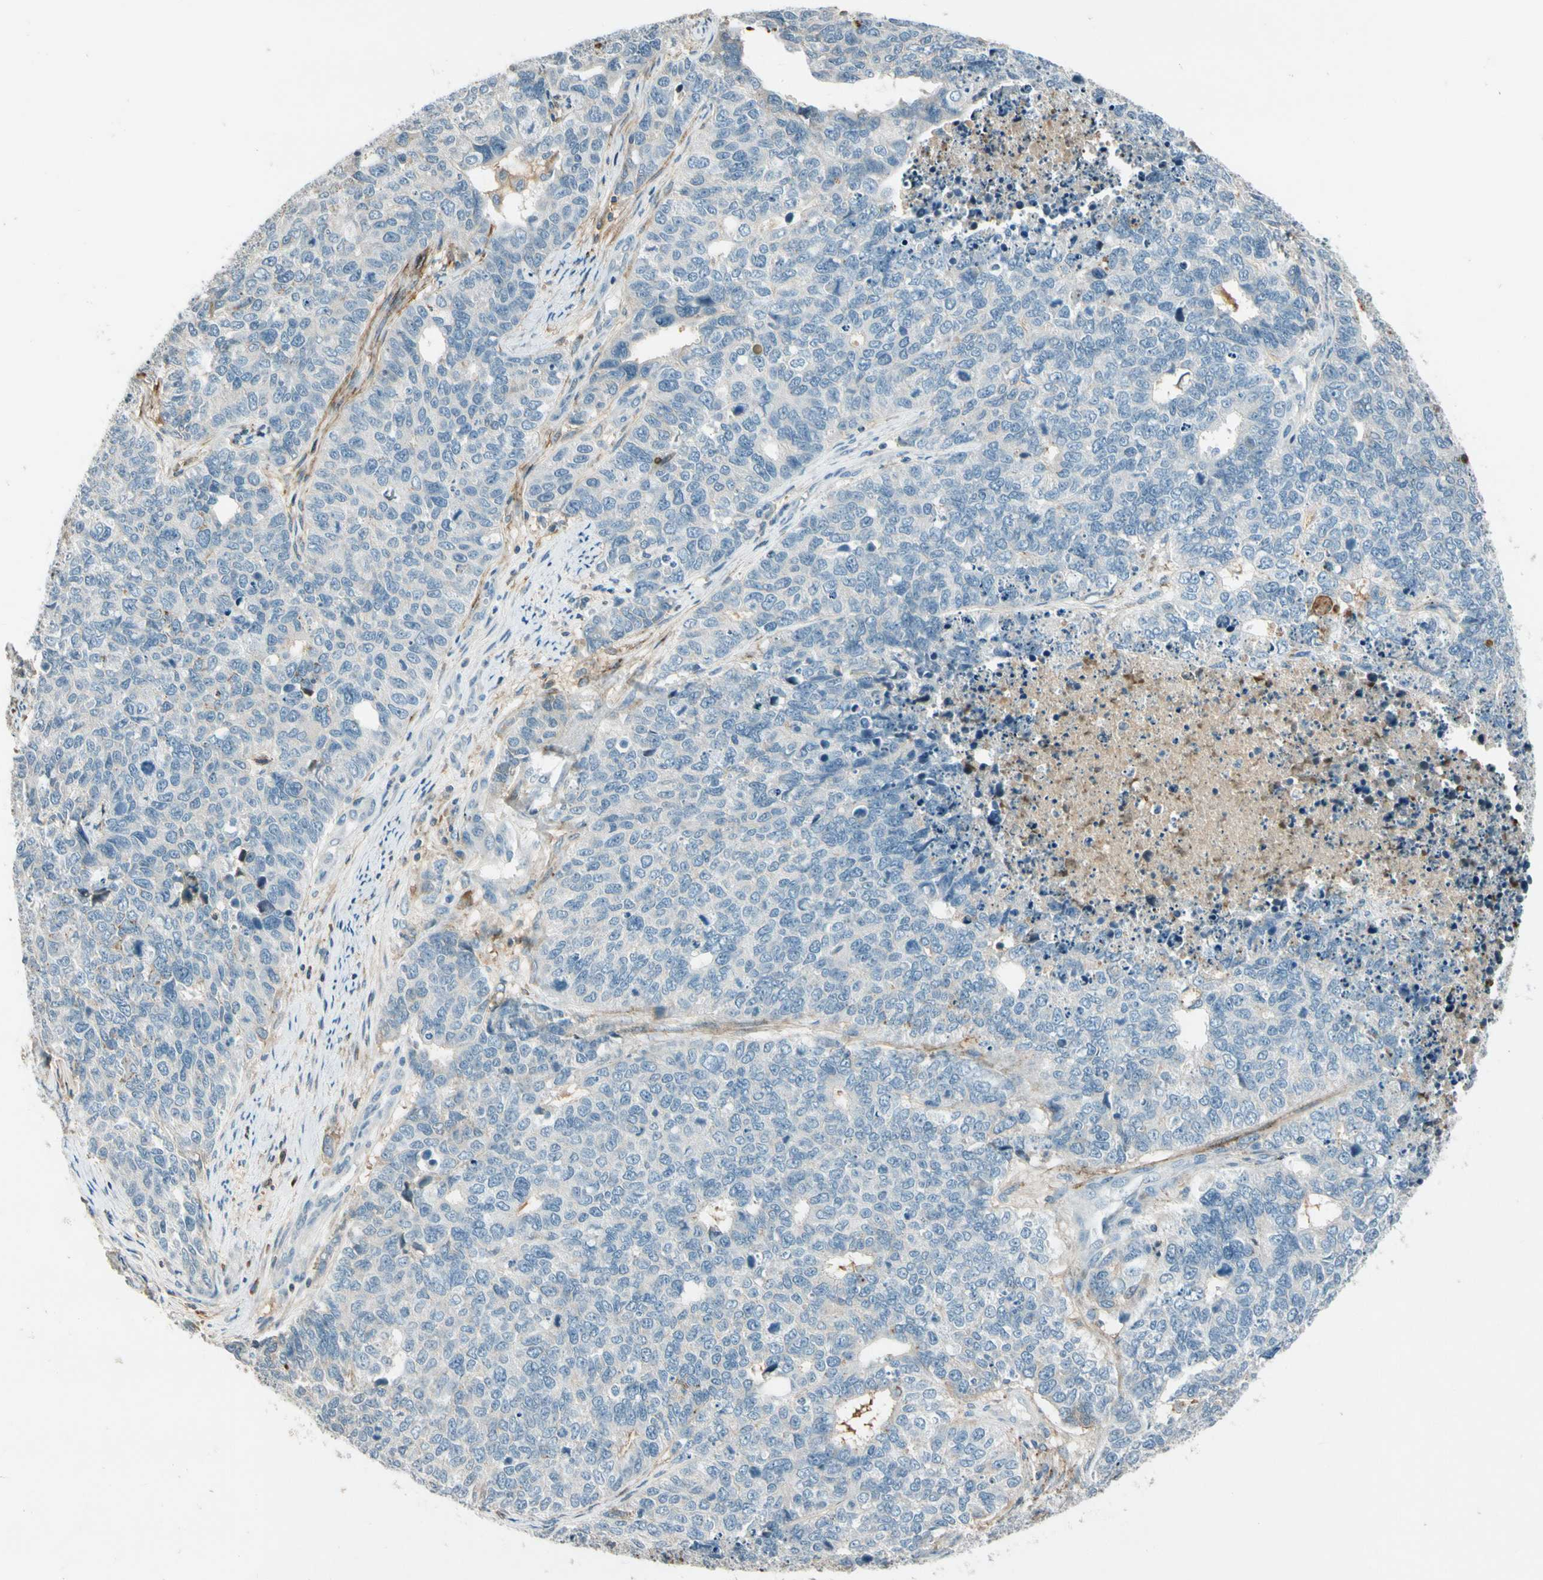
{"staining": {"intensity": "negative", "quantity": "none", "location": "none"}, "tissue": "cervical cancer", "cell_type": "Tumor cells", "image_type": "cancer", "snomed": [{"axis": "morphology", "description": "Squamous cell carcinoma, NOS"}, {"axis": "topography", "description": "Cervix"}], "caption": "This is a image of immunohistochemistry staining of cervical cancer, which shows no expression in tumor cells. (Immunohistochemistry, brightfield microscopy, high magnification).", "gene": "PDPN", "patient": {"sex": "female", "age": 63}}